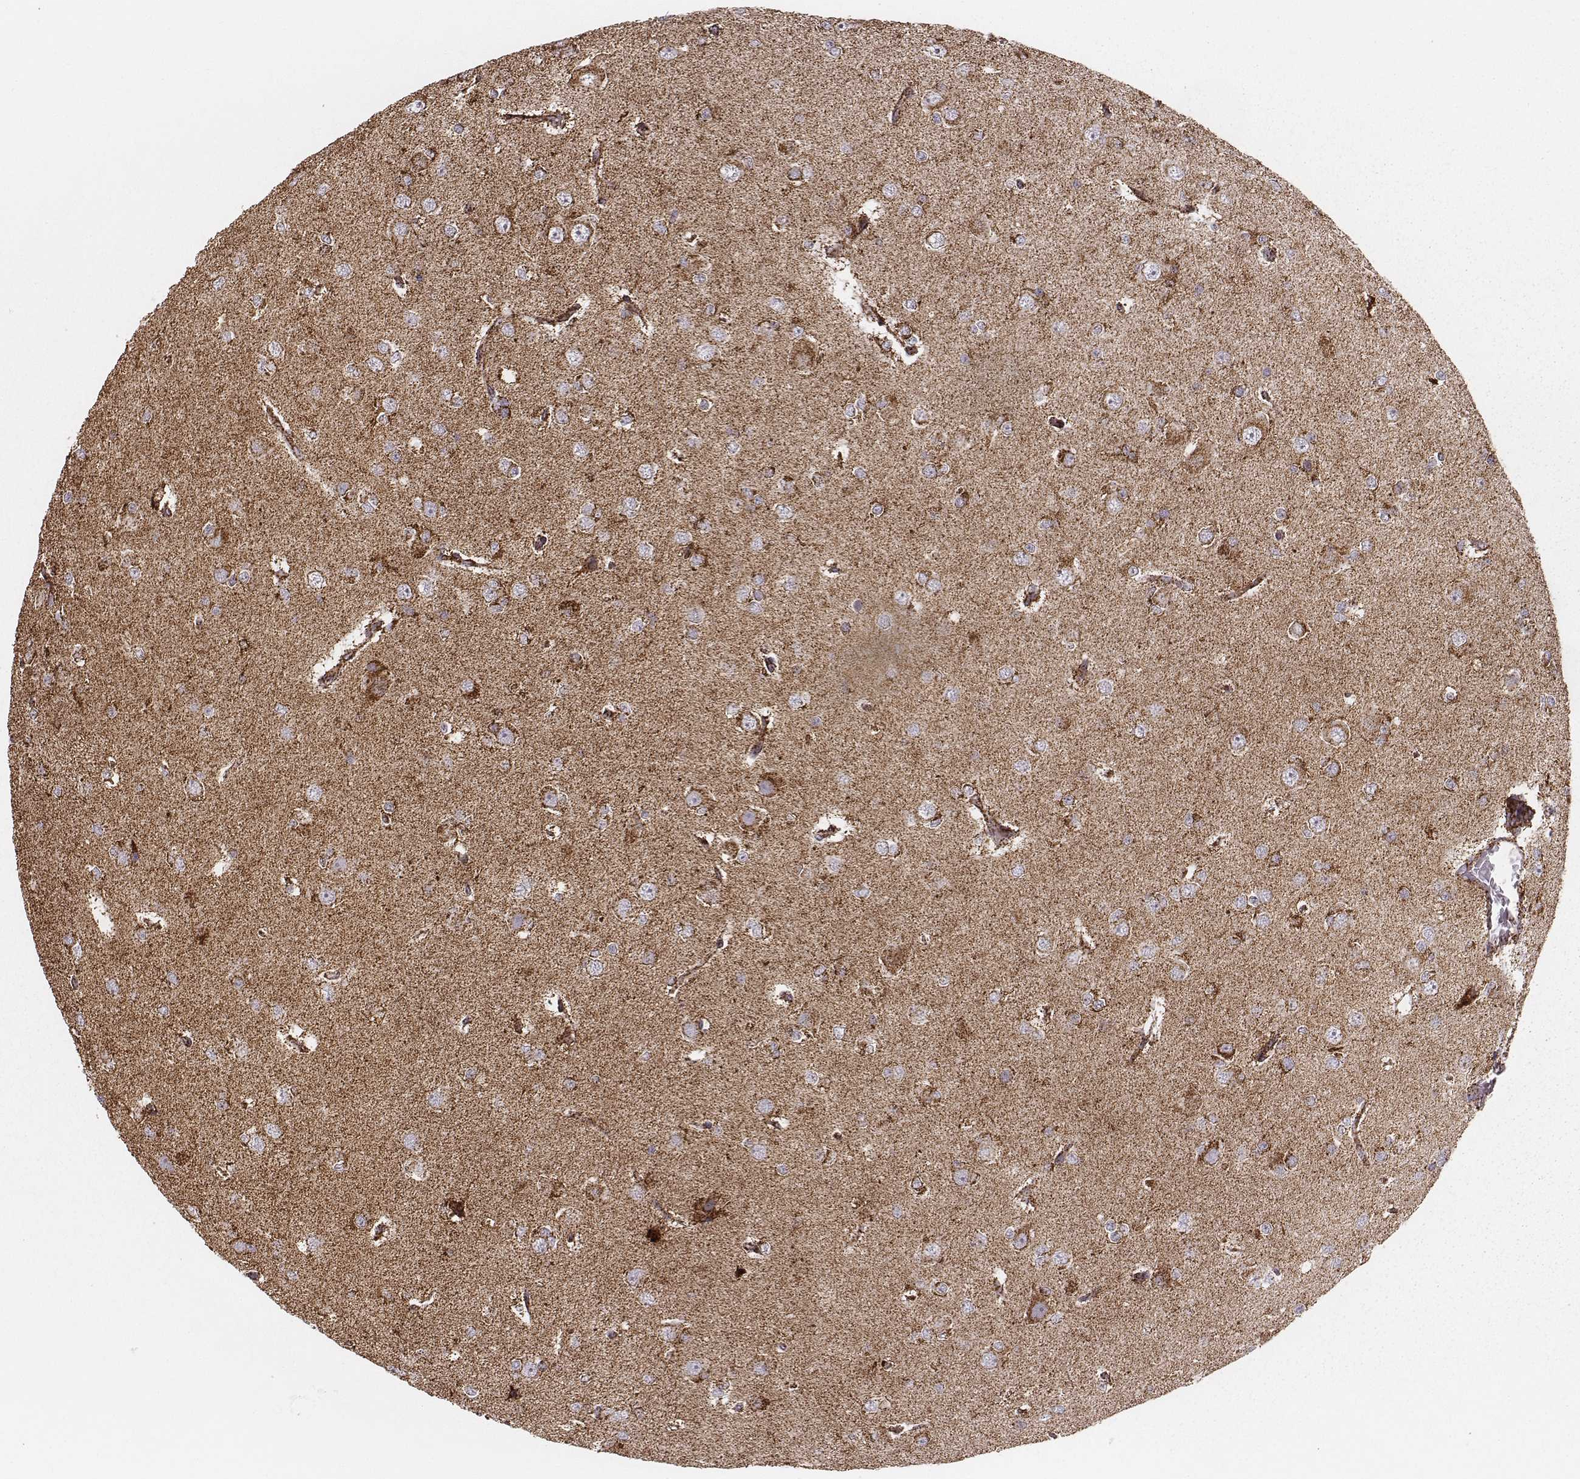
{"staining": {"intensity": "strong", "quantity": ">75%", "location": "cytoplasmic/membranous"}, "tissue": "glioma", "cell_type": "Tumor cells", "image_type": "cancer", "snomed": [{"axis": "morphology", "description": "Glioma, malignant, Low grade"}, {"axis": "topography", "description": "Brain"}], "caption": "Glioma was stained to show a protein in brown. There is high levels of strong cytoplasmic/membranous positivity in about >75% of tumor cells.", "gene": "TUFM", "patient": {"sex": "male", "age": 27}}